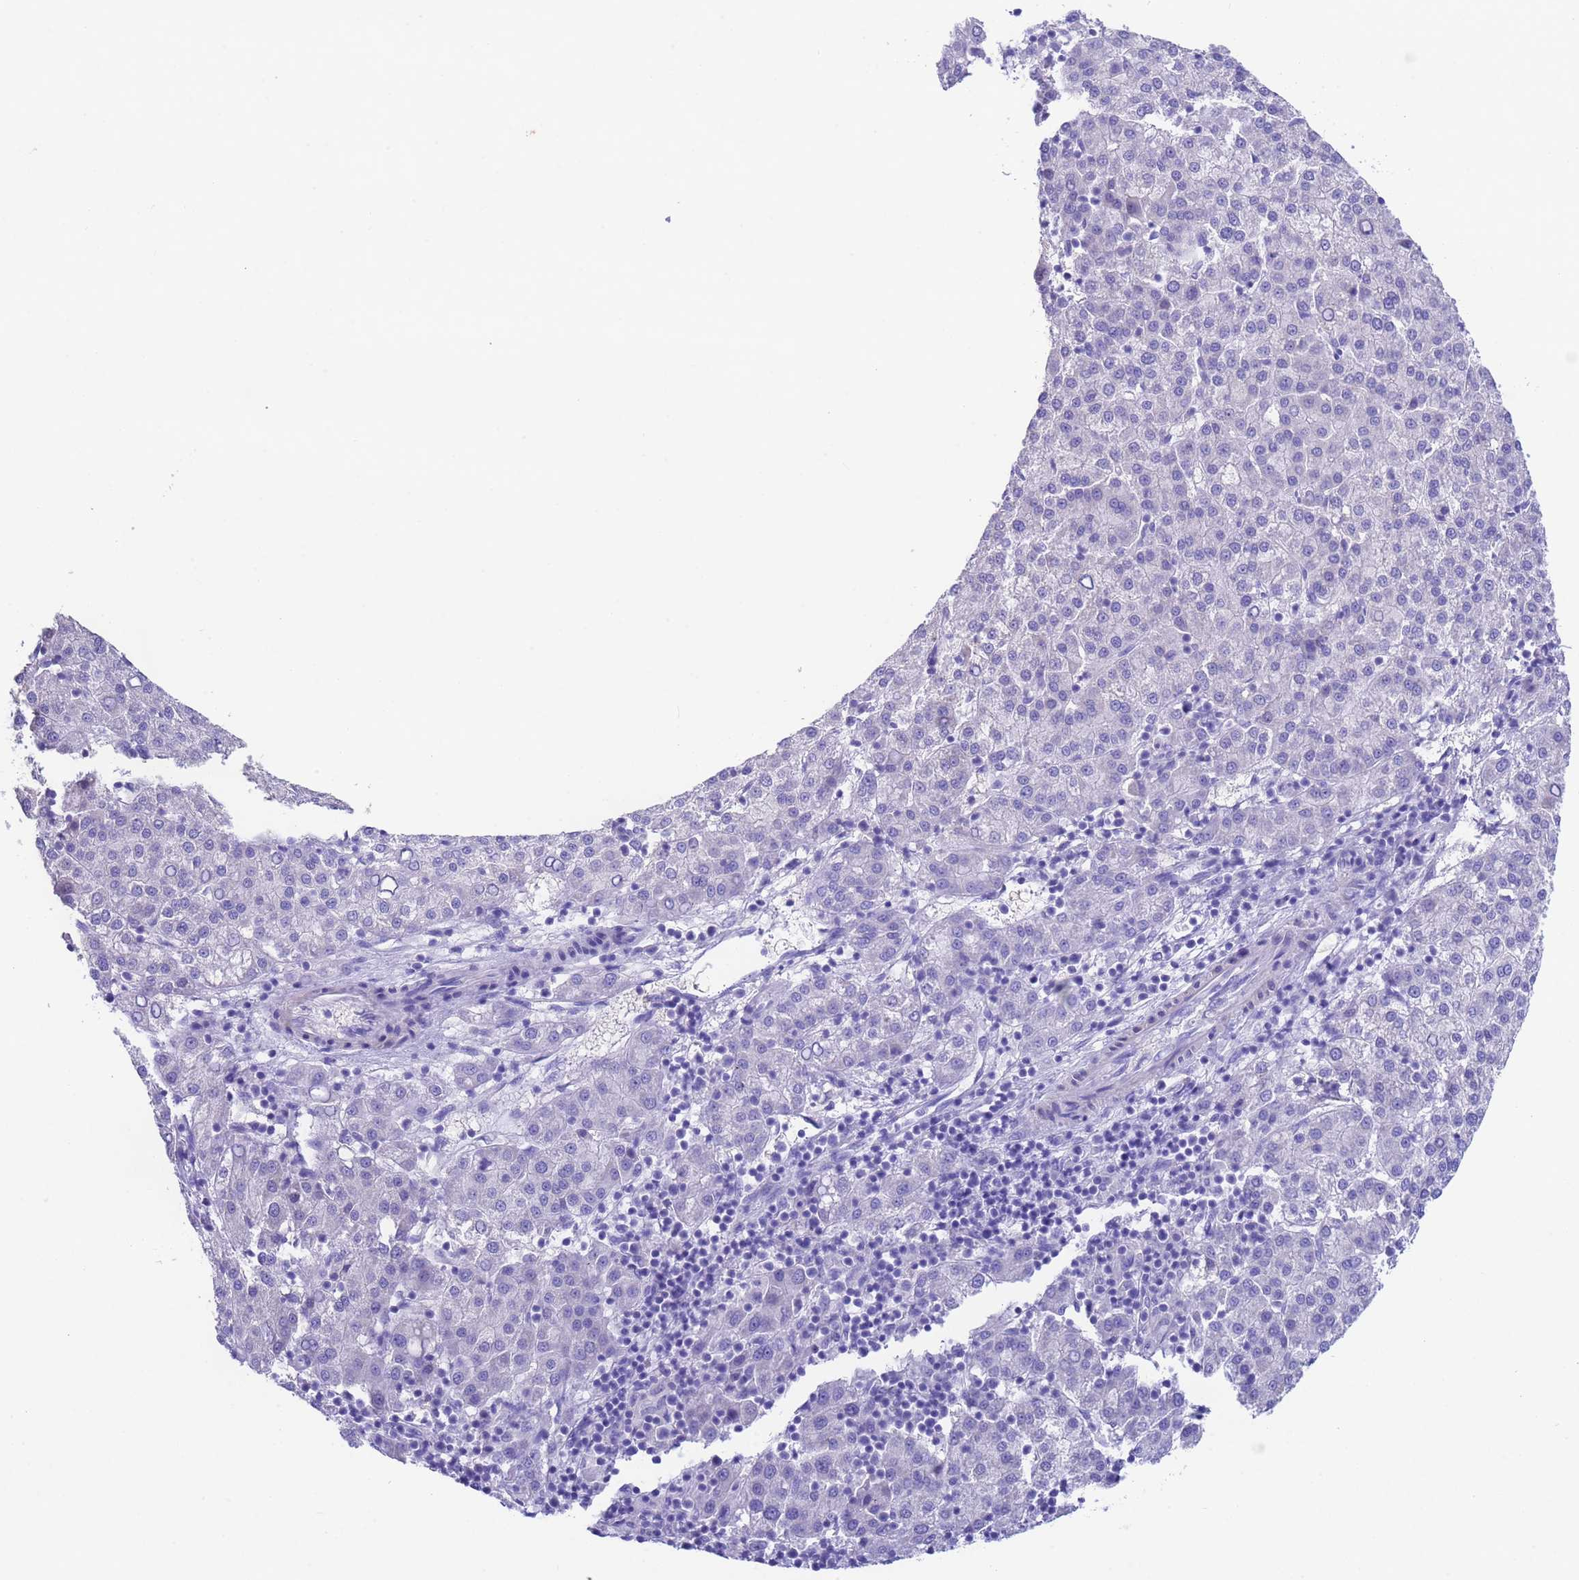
{"staining": {"intensity": "negative", "quantity": "none", "location": "none"}, "tissue": "liver cancer", "cell_type": "Tumor cells", "image_type": "cancer", "snomed": [{"axis": "morphology", "description": "Carcinoma, Hepatocellular, NOS"}, {"axis": "topography", "description": "Liver"}], "caption": "DAB (3,3'-diaminobenzidine) immunohistochemical staining of human liver hepatocellular carcinoma reveals no significant expression in tumor cells.", "gene": "USP38", "patient": {"sex": "female", "age": 58}}